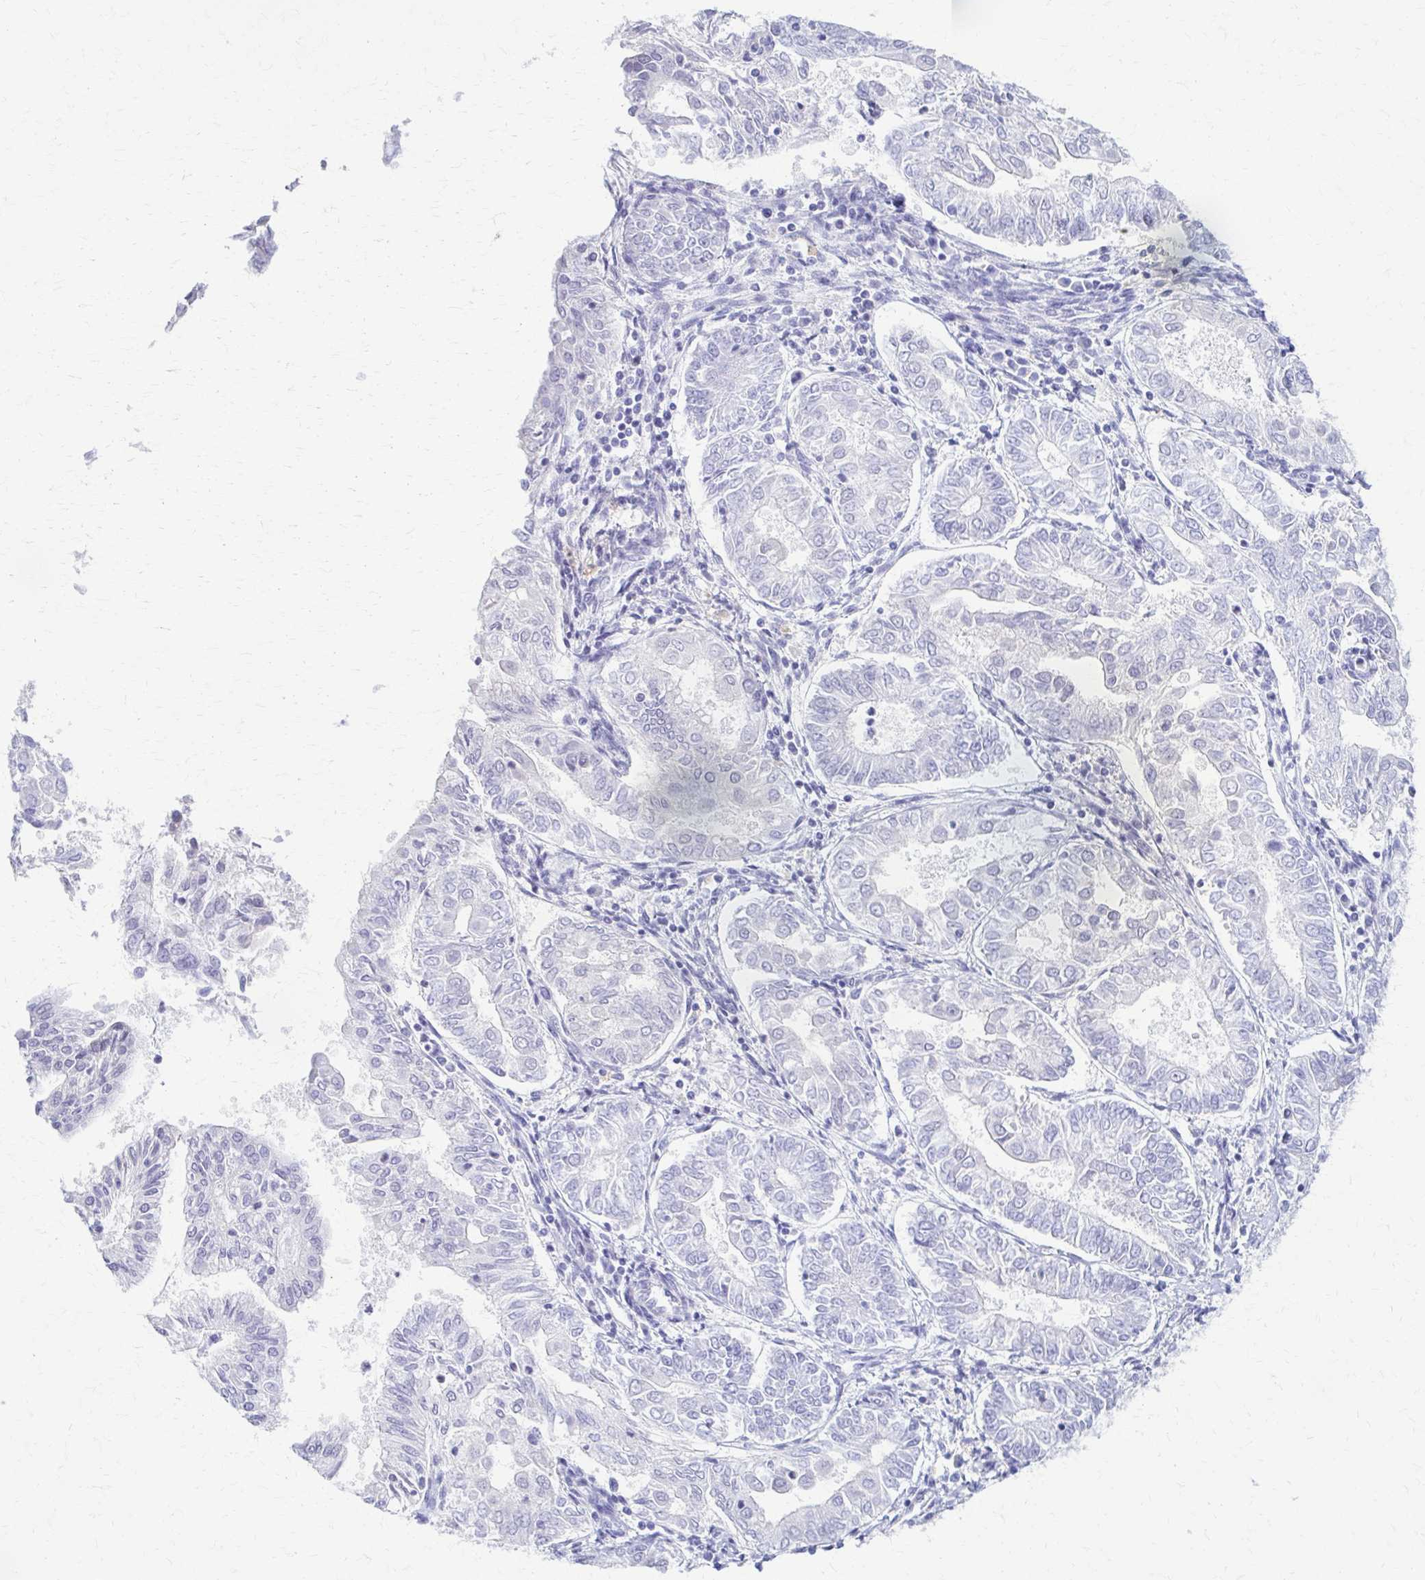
{"staining": {"intensity": "negative", "quantity": "none", "location": "none"}, "tissue": "endometrial cancer", "cell_type": "Tumor cells", "image_type": "cancer", "snomed": [{"axis": "morphology", "description": "Adenocarcinoma, NOS"}, {"axis": "topography", "description": "Endometrium"}], "caption": "Protein analysis of endometrial cancer (adenocarcinoma) reveals no significant positivity in tumor cells.", "gene": "RHOBTB2", "patient": {"sex": "female", "age": 68}}